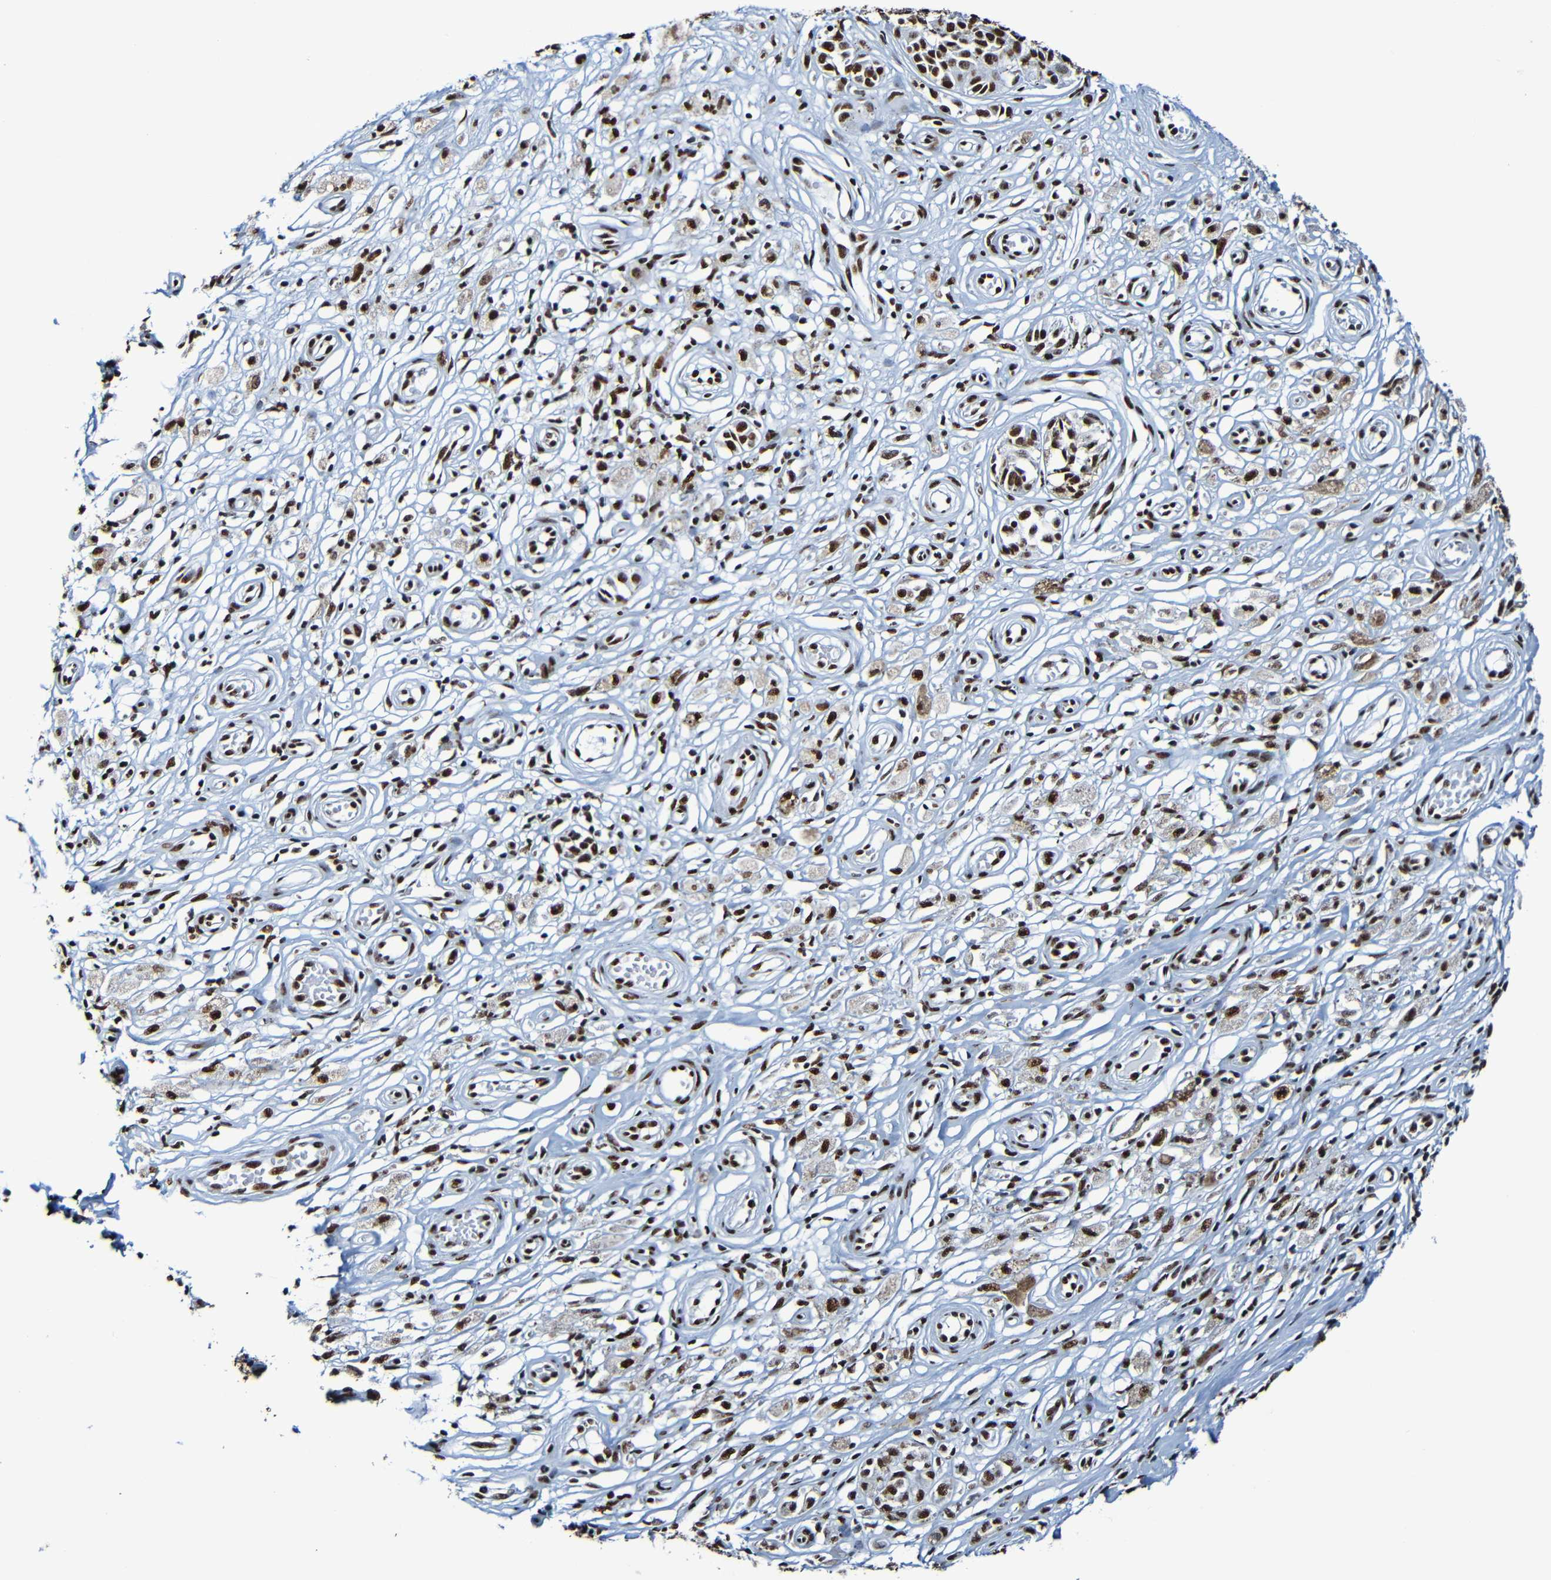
{"staining": {"intensity": "strong", "quantity": ">75%", "location": "nuclear"}, "tissue": "melanoma", "cell_type": "Tumor cells", "image_type": "cancer", "snomed": [{"axis": "morphology", "description": "Malignant melanoma, NOS"}, {"axis": "topography", "description": "Skin"}], "caption": "Malignant melanoma stained for a protein (brown) exhibits strong nuclear positive staining in approximately >75% of tumor cells.", "gene": "SRSF3", "patient": {"sex": "female", "age": 64}}